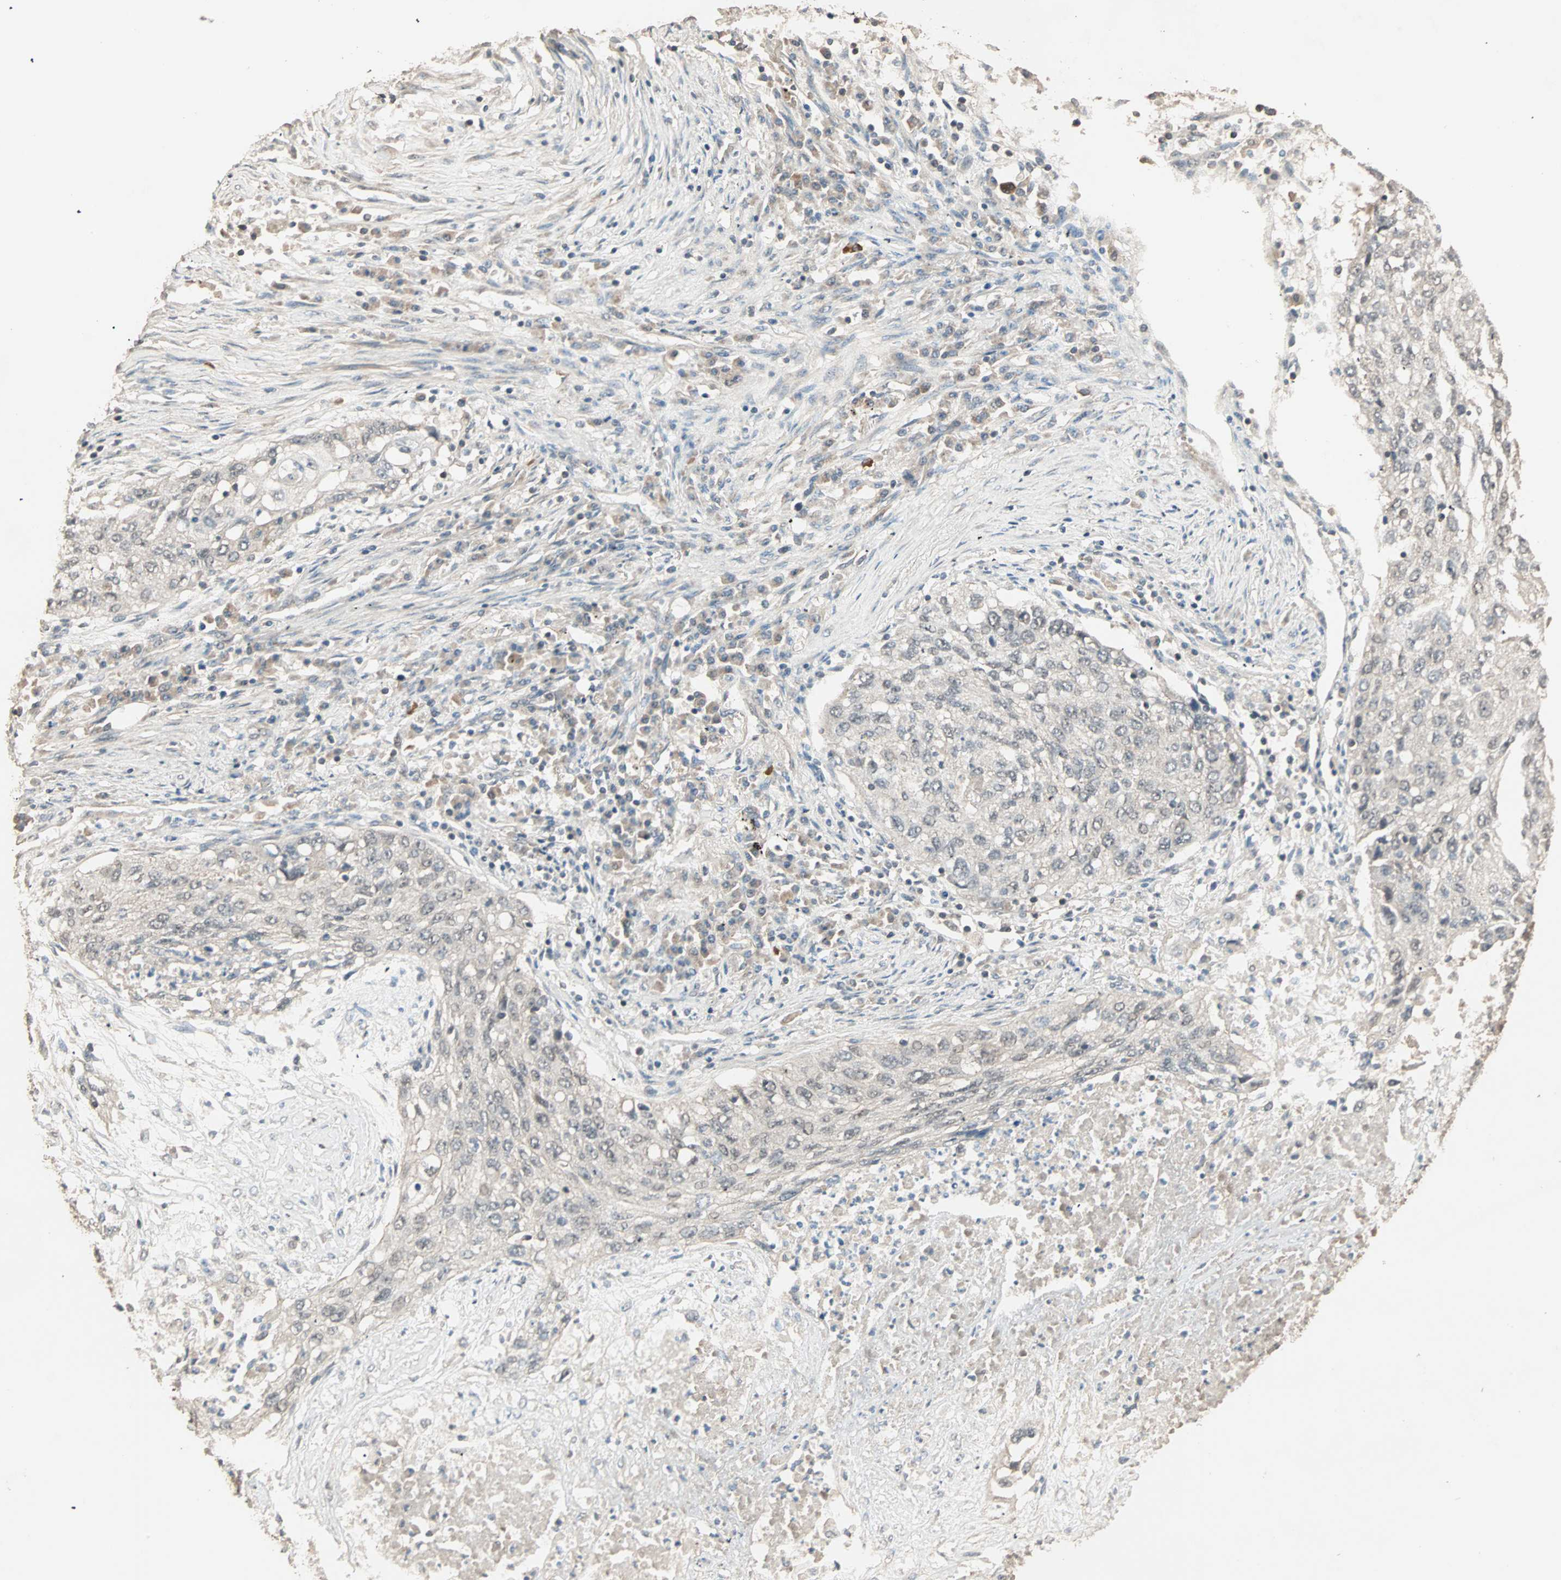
{"staining": {"intensity": "weak", "quantity": ">75%", "location": "cytoplasmic/membranous,nuclear"}, "tissue": "lung cancer", "cell_type": "Tumor cells", "image_type": "cancer", "snomed": [{"axis": "morphology", "description": "Squamous cell carcinoma, NOS"}, {"axis": "topography", "description": "Lung"}], "caption": "DAB immunohistochemical staining of squamous cell carcinoma (lung) displays weak cytoplasmic/membranous and nuclear protein positivity in about >75% of tumor cells.", "gene": "ZBTB33", "patient": {"sex": "female", "age": 63}}